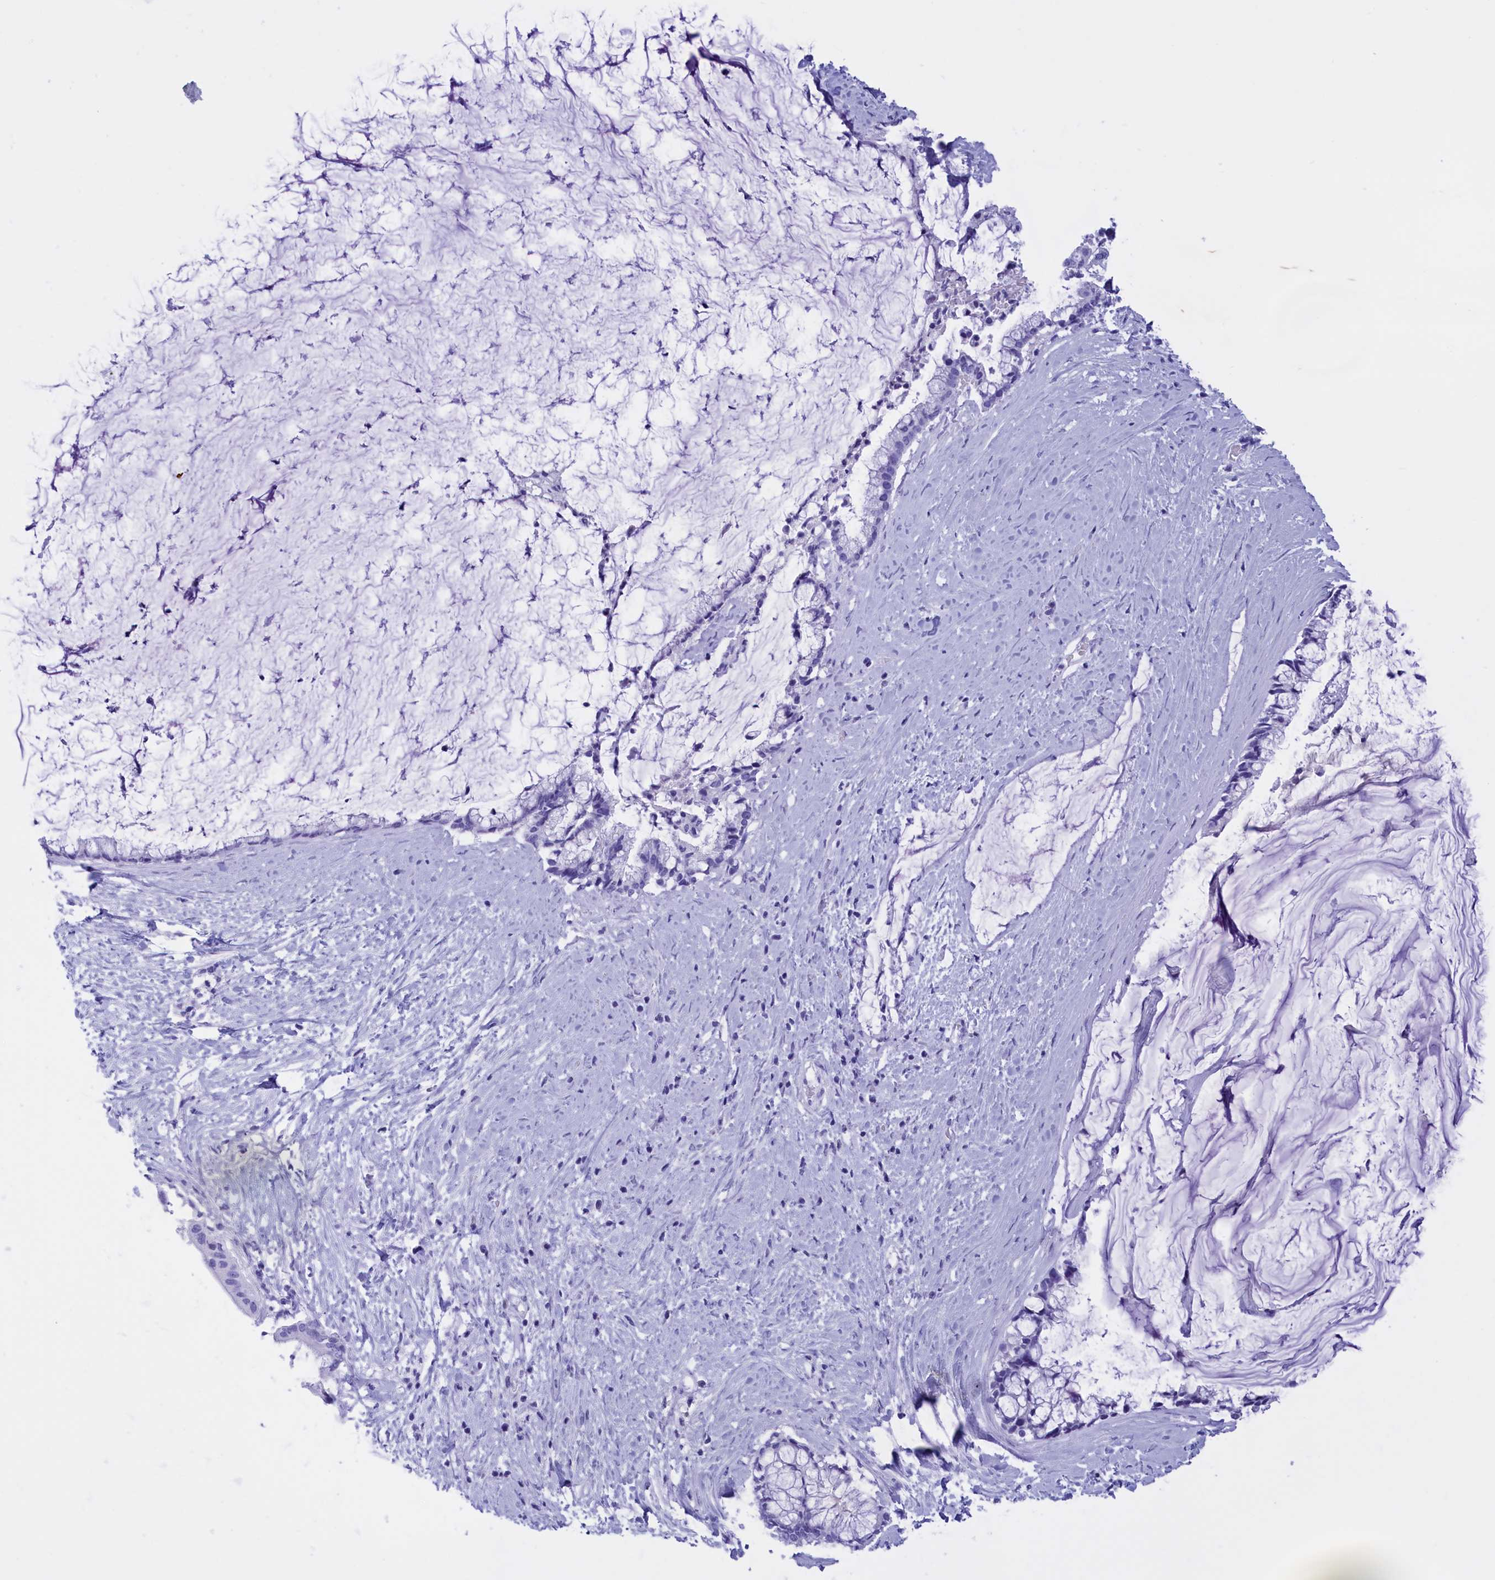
{"staining": {"intensity": "negative", "quantity": "none", "location": "none"}, "tissue": "pancreatic cancer", "cell_type": "Tumor cells", "image_type": "cancer", "snomed": [{"axis": "morphology", "description": "Adenocarcinoma, NOS"}, {"axis": "topography", "description": "Pancreas"}], "caption": "A high-resolution micrograph shows immunohistochemistry (IHC) staining of pancreatic adenocarcinoma, which shows no significant positivity in tumor cells.", "gene": "BRI3", "patient": {"sex": "male", "age": 41}}